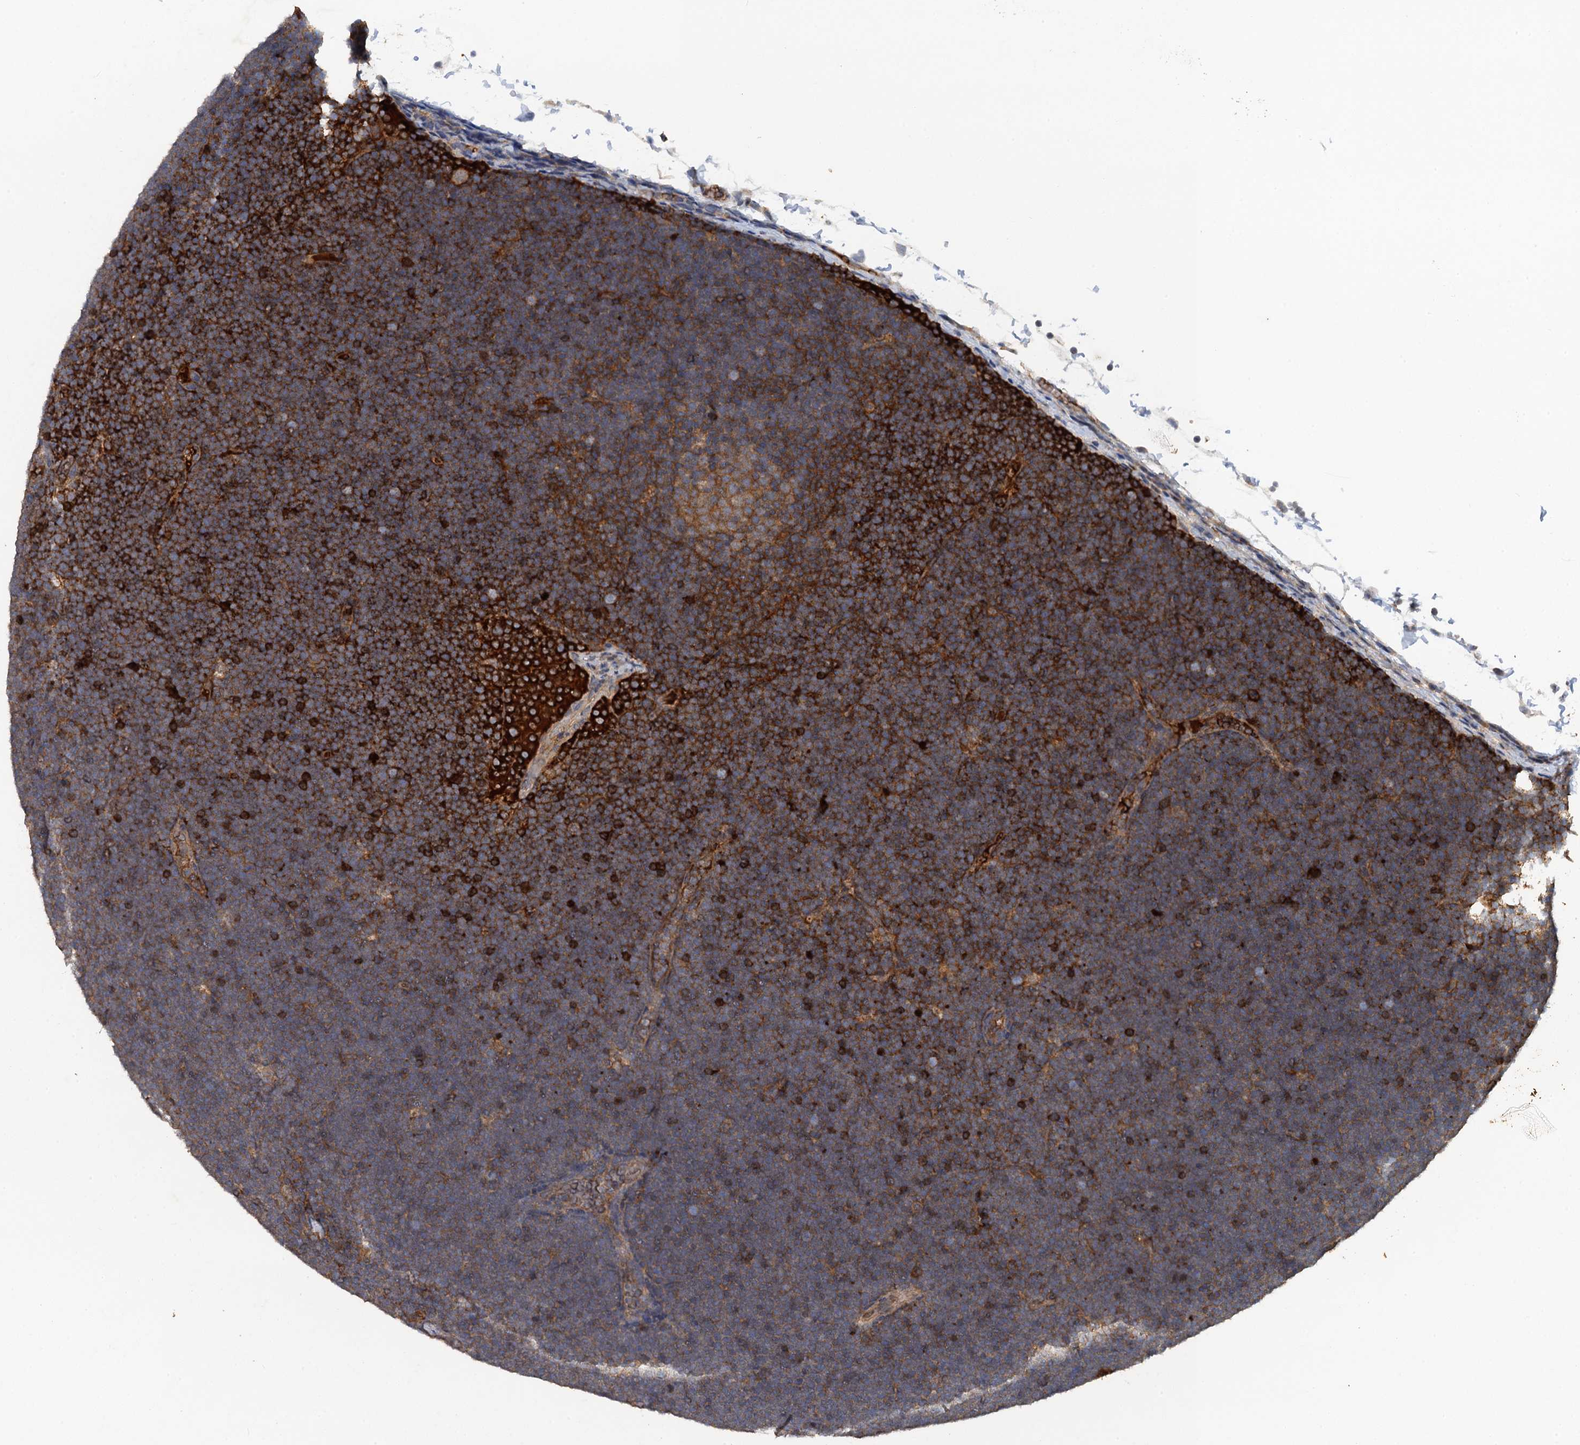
{"staining": {"intensity": "strong", "quantity": "<25%", "location": "cytoplasmic/membranous"}, "tissue": "lymphoma", "cell_type": "Tumor cells", "image_type": "cancer", "snomed": [{"axis": "morphology", "description": "Malignant lymphoma, non-Hodgkin's type, High grade"}, {"axis": "topography", "description": "Lymph node"}], "caption": "Protein analysis of lymphoma tissue exhibits strong cytoplasmic/membranous positivity in approximately <25% of tumor cells.", "gene": "HAPLN3", "patient": {"sex": "male", "age": 13}}